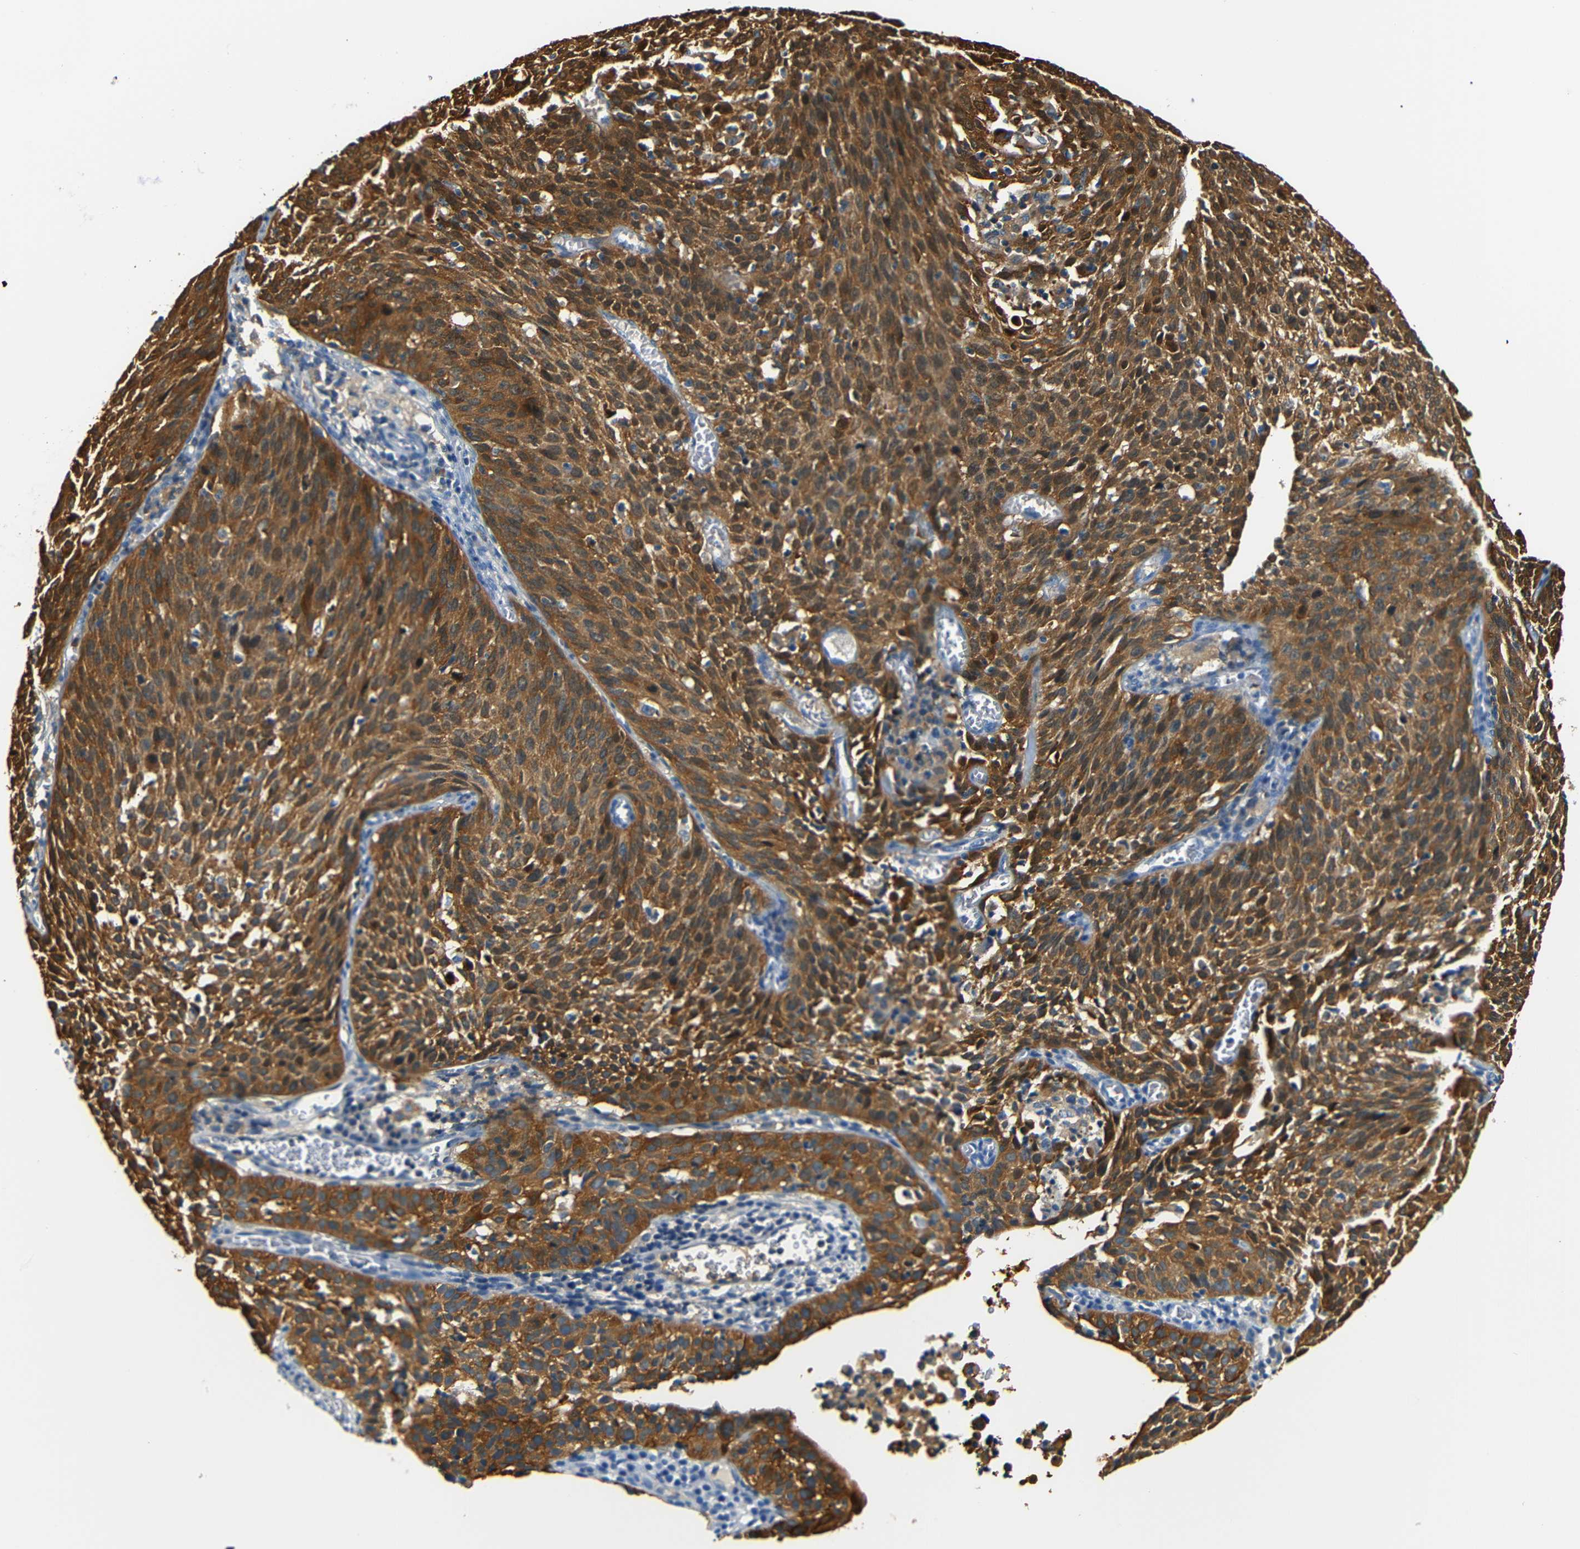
{"staining": {"intensity": "moderate", "quantity": ">75%", "location": "cytoplasmic/membranous"}, "tissue": "cervical cancer", "cell_type": "Tumor cells", "image_type": "cancer", "snomed": [{"axis": "morphology", "description": "Squamous cell carcinoma, NOS"}, {"axis": "topography", "description": "Cervix"}], "caption": "A high-resolution histopathology image shows IHC staining of cervical cancer, which shows moderate cytoplasmic/membranous expression in about >75% of tumor cells. (DAB (3,3'-diaminobenzidine) = brown stain, brightfield microscopy at high magnification).", "gene": "SFN", "patient": {"sex": "female", "age": 38}}